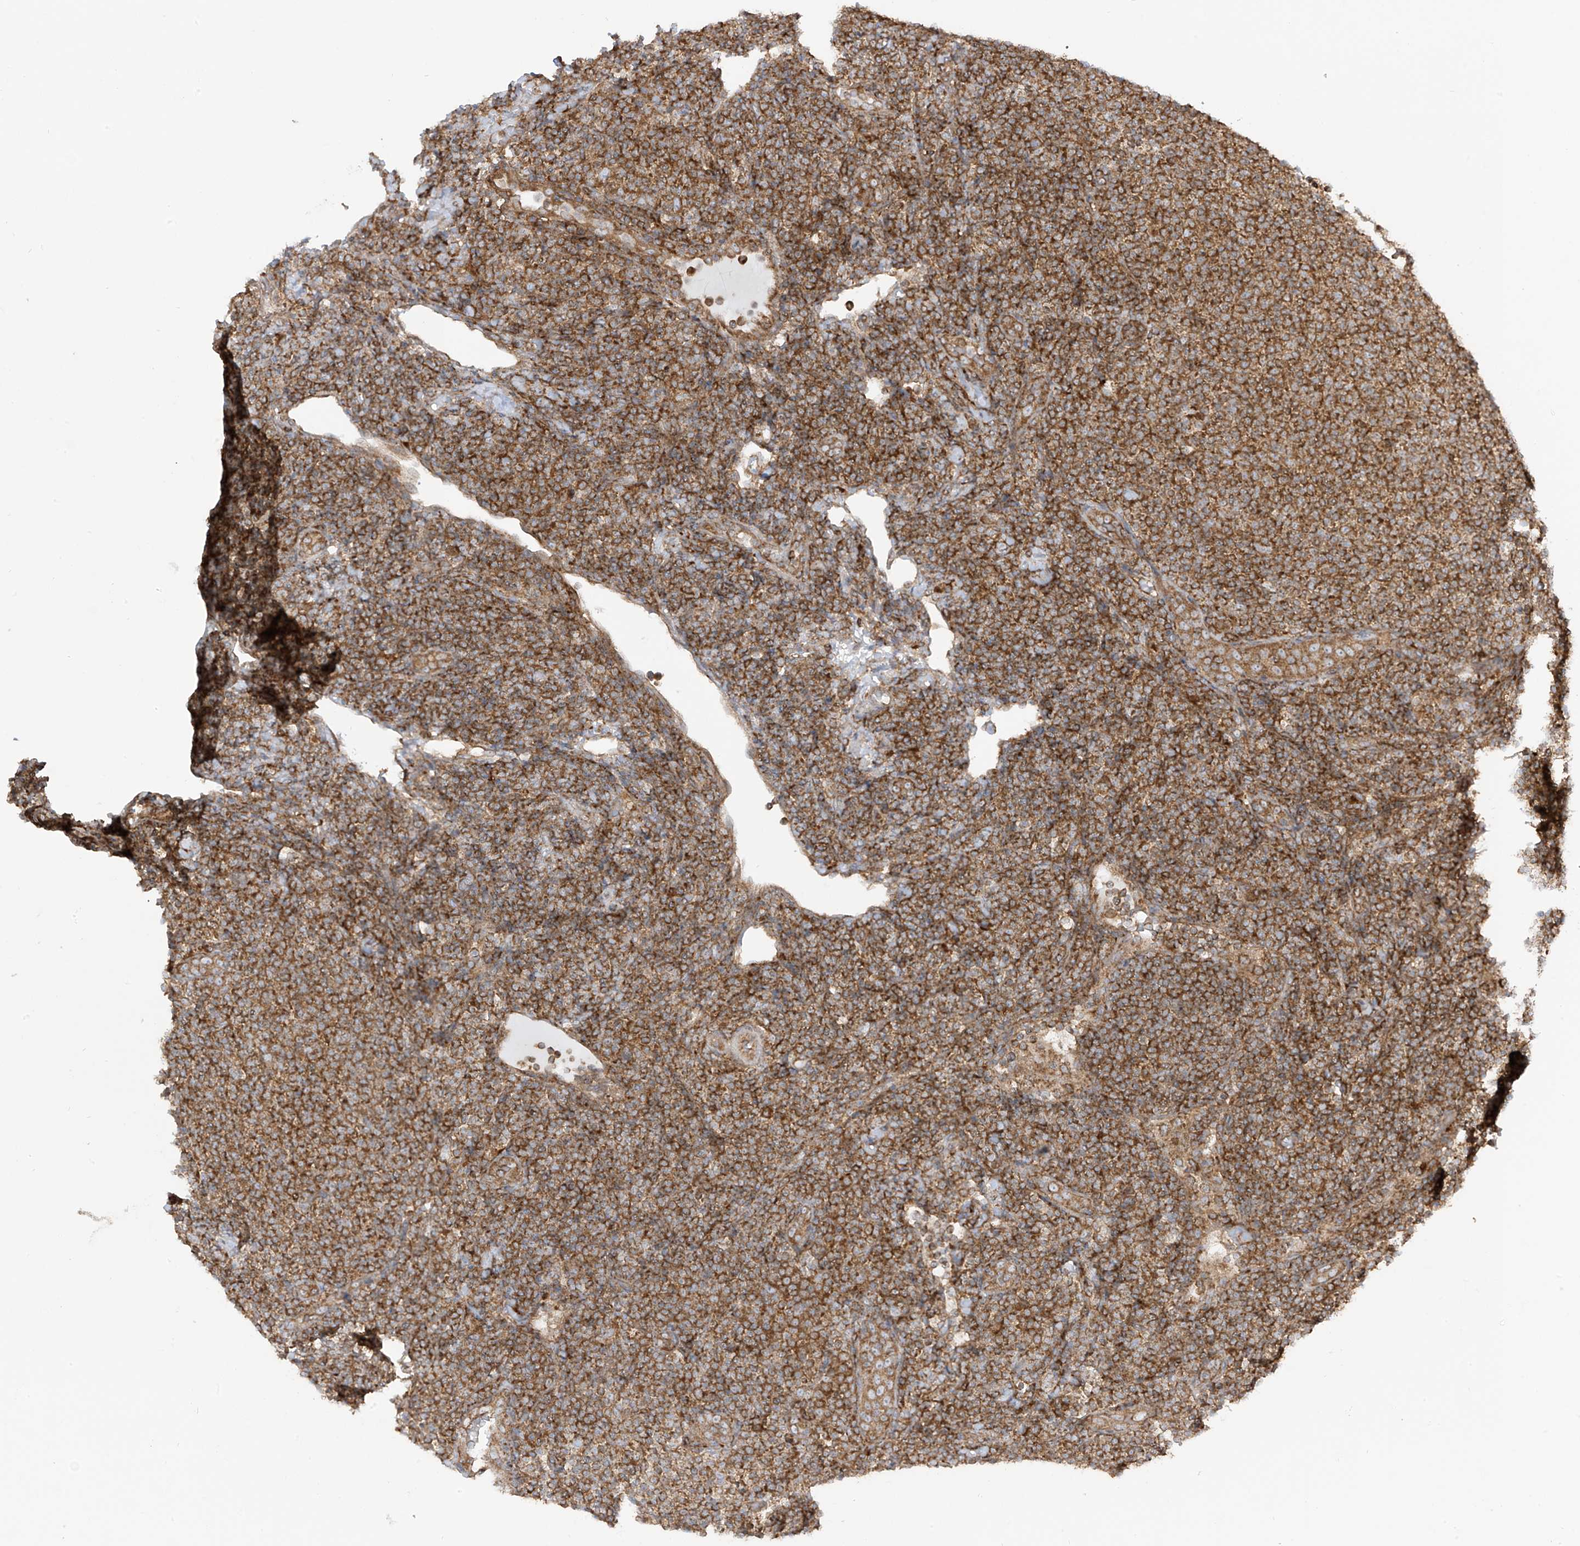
{"staining": {"intensity": "strong", "quantity": ">75%", "location": "cytoplasmic/membranous"}, "tissue": "lymphoma", "cell_type": "Tumor cells", "image_type": "cancer", "snomed": [{"axis": "morphology", "description": "Malignant lymphoma, non-Hodgkin's type, Low grade"}, {"axis": "topography", "description": "Lymph node"}], "caption": "Immunohistochemical staining of human lymphoma reveals strong cytoplasmic/membranous protein positivity in approximately >75% of tumor cells.", "gene": "REPS1", "patient": {"sex": "male", "age": 66}}